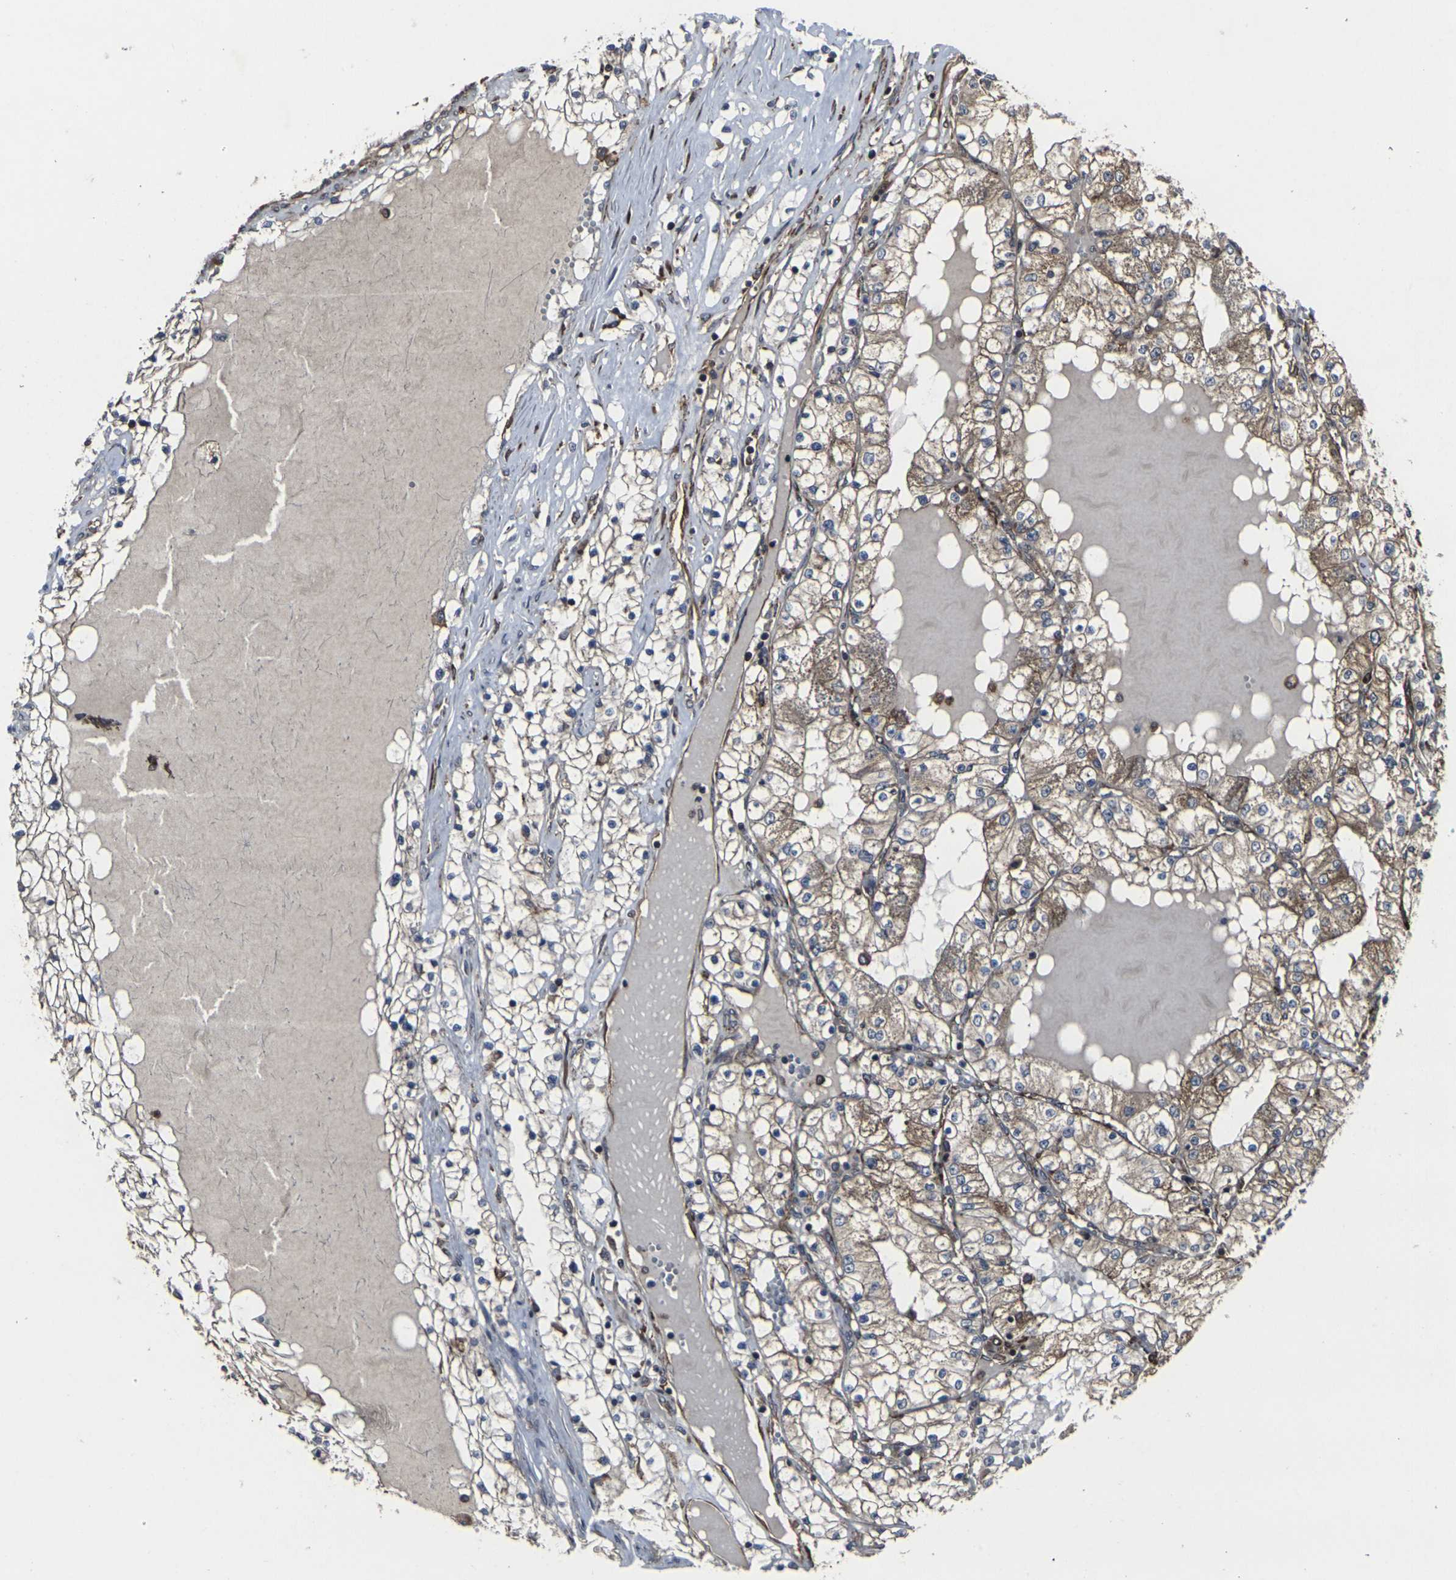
{"staining": {"intensity": "moderate", "quantity": "25%-75%", "location": "cytoplasmic/membranous"}, "tissue": "renal cancer", "cell_type": "Tumor cells", "image_type": "cancer", "snomed": [{"axis": "morphology", "description": "Adenocarcinoma, NOS"}, {"axis": "topography", "description": "Kidney"}], "caption": "The photomicrograph demonstrates immunohistochemical staining of renal cancer. There is moderate cytoplasmic/membranous positivity is identified in about 25%-75% of tumor cells.", "gene": "MARCHF2", "patient": {"sex": "male", "age": 68}}